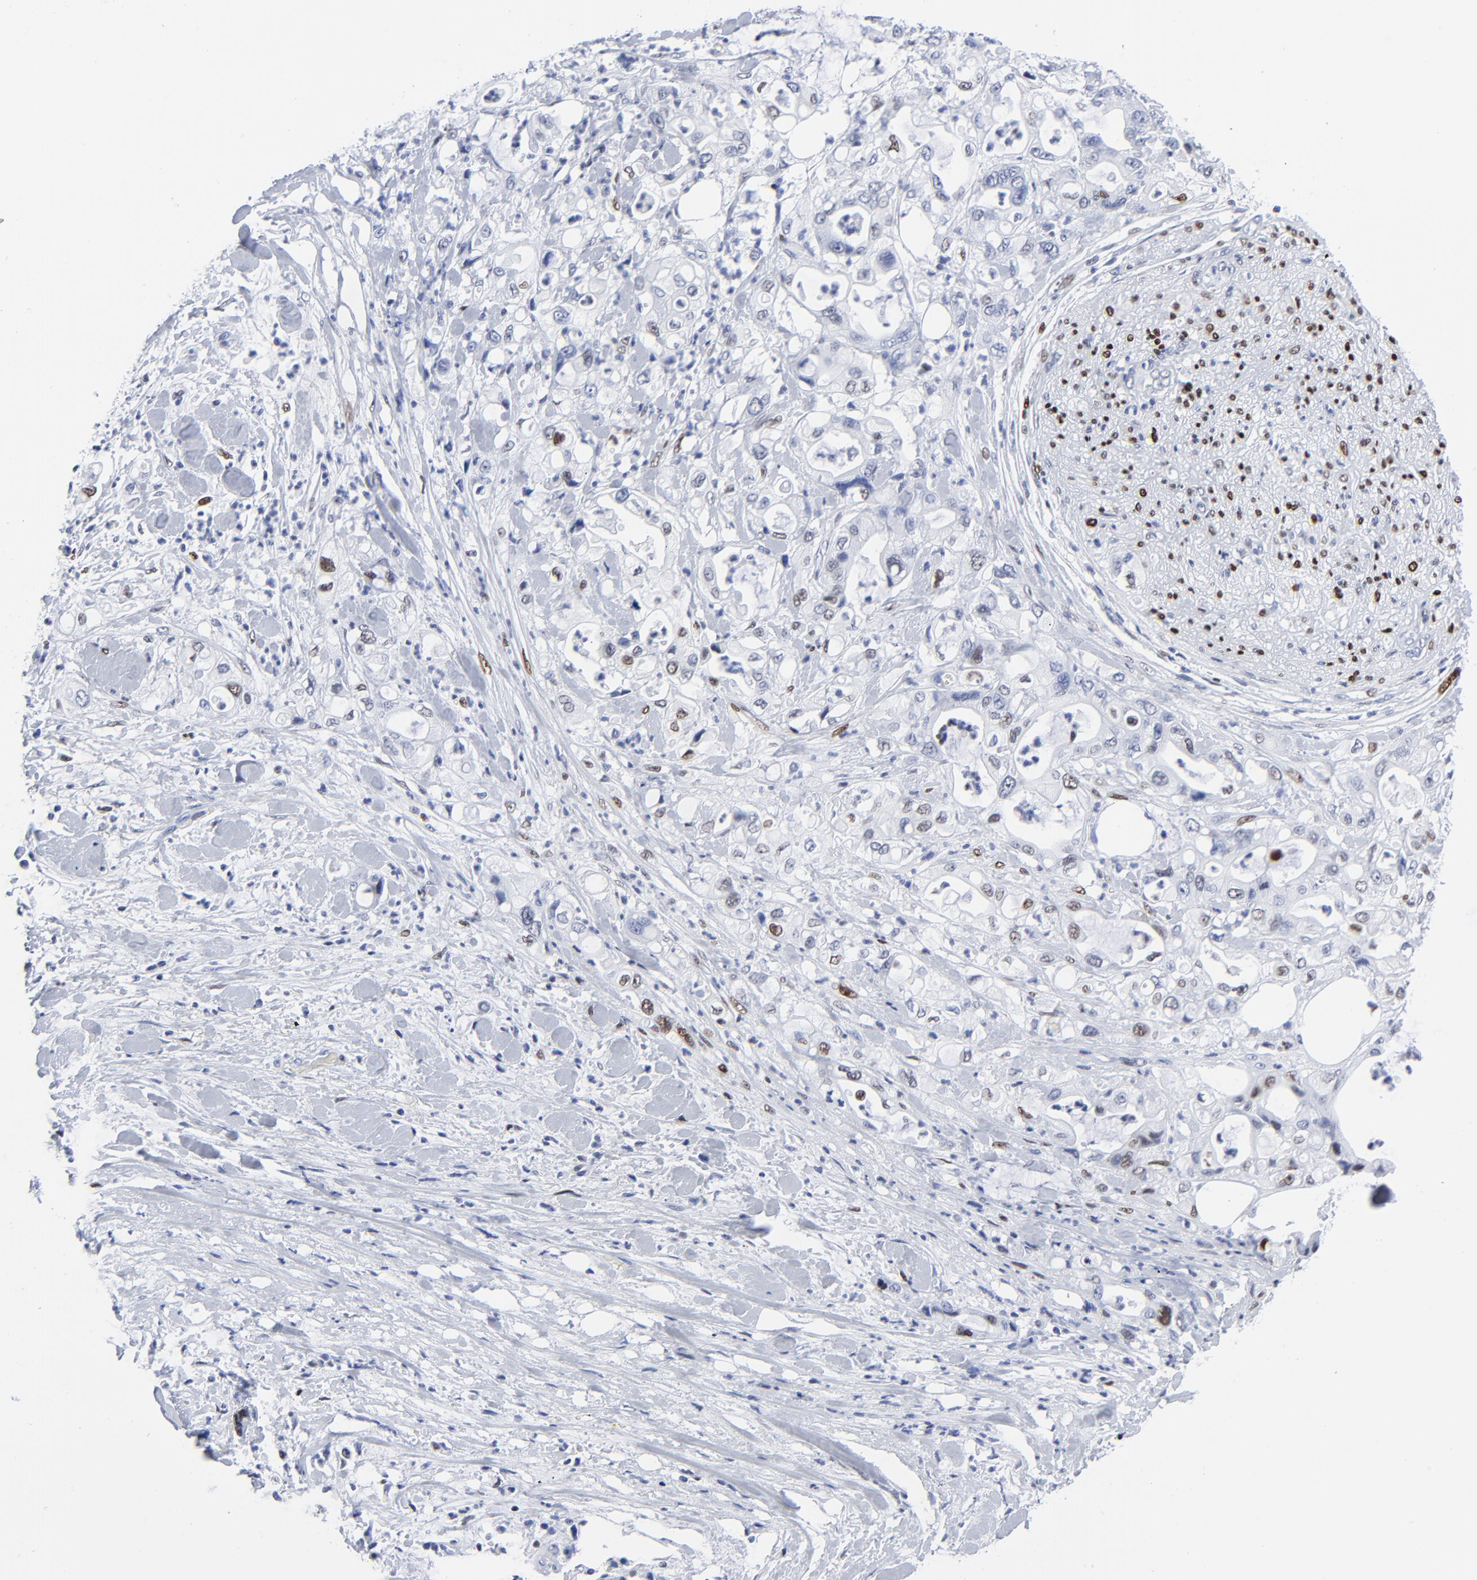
{"staining": {"intensity": "weak", "quantity": "<25%", "location": "nuclear"}, "tissue": "pancreatic cancer", "cell_type": "Tumor cells", "image_type": "cancer", "snomed": [{"axis": "morphology", "description": "Adenocarcinoma, NOS"}, {"axis": "topography", "description": "Pancreas"}], "caption": "The IHC micrograph has no significant positivity in tumor cells of pancreatic adenocarcinoma tissue. (Immunohistochemistry, brightfield microscopy, high magnification).", "gene": "JUN", "patient": {"sex": "male", "age": 70}}